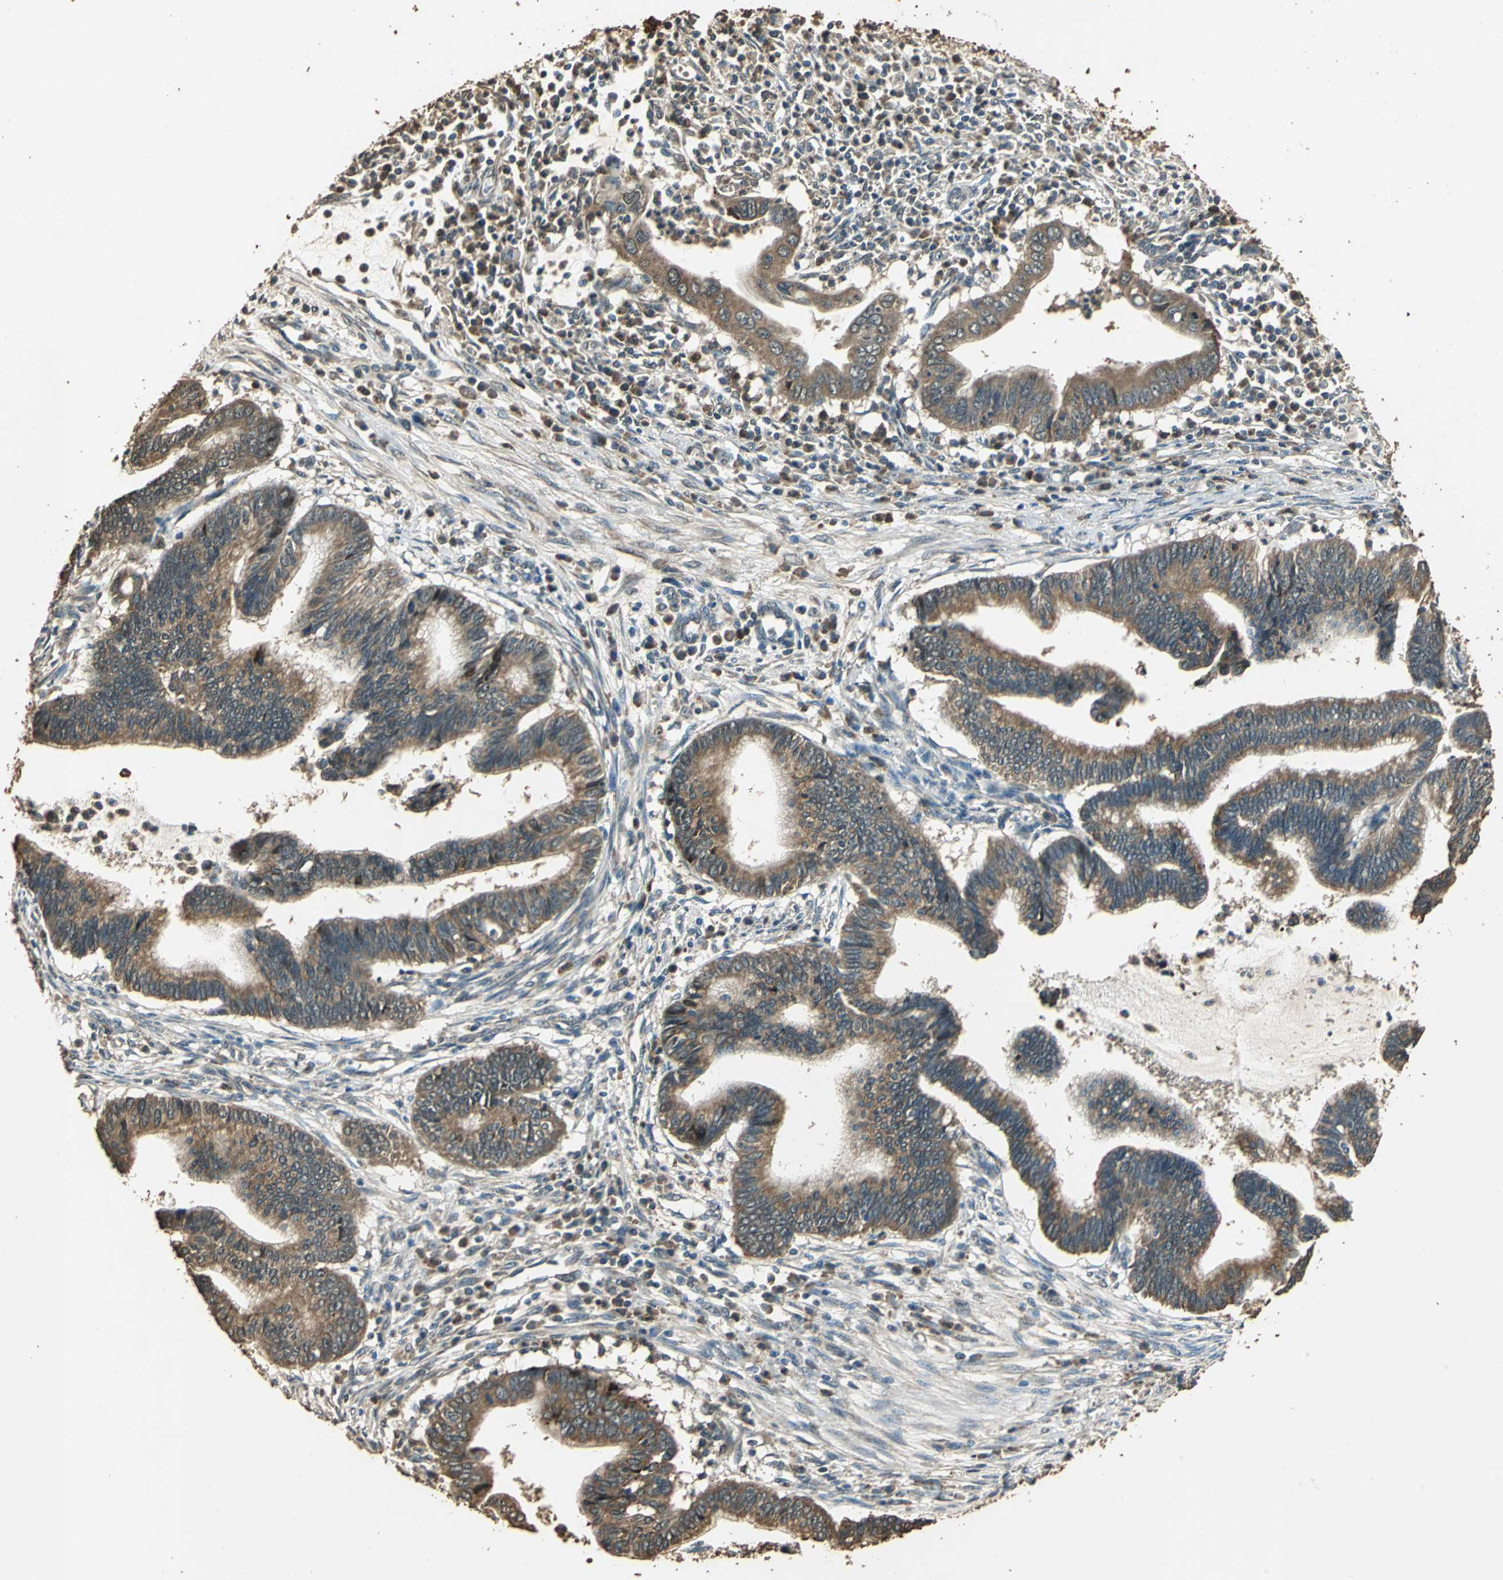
{"staining": {"intensity": "moderate", "quantity": ">75%", "location": "cytoplasmic/membranous"}, "tissue": "cervical cancer", "cell_type": "Tumor cells", "image_type": "cancer", "snomed": [{"axis": "morphology", "description": "Adenocarcinoma, NOS"}, {"axis": "topography", "description": "Cervix"}], "caption": "Immunohistochemistry (IHC) micrograph of cervical cancer stained for a protein (brown), which displays medium levels of moderate cytoplasmic/membranous expression in about >75% of tumor cells.", "gene": "TMPRSS4", "patient": {"sex": "female", "age": 36}}